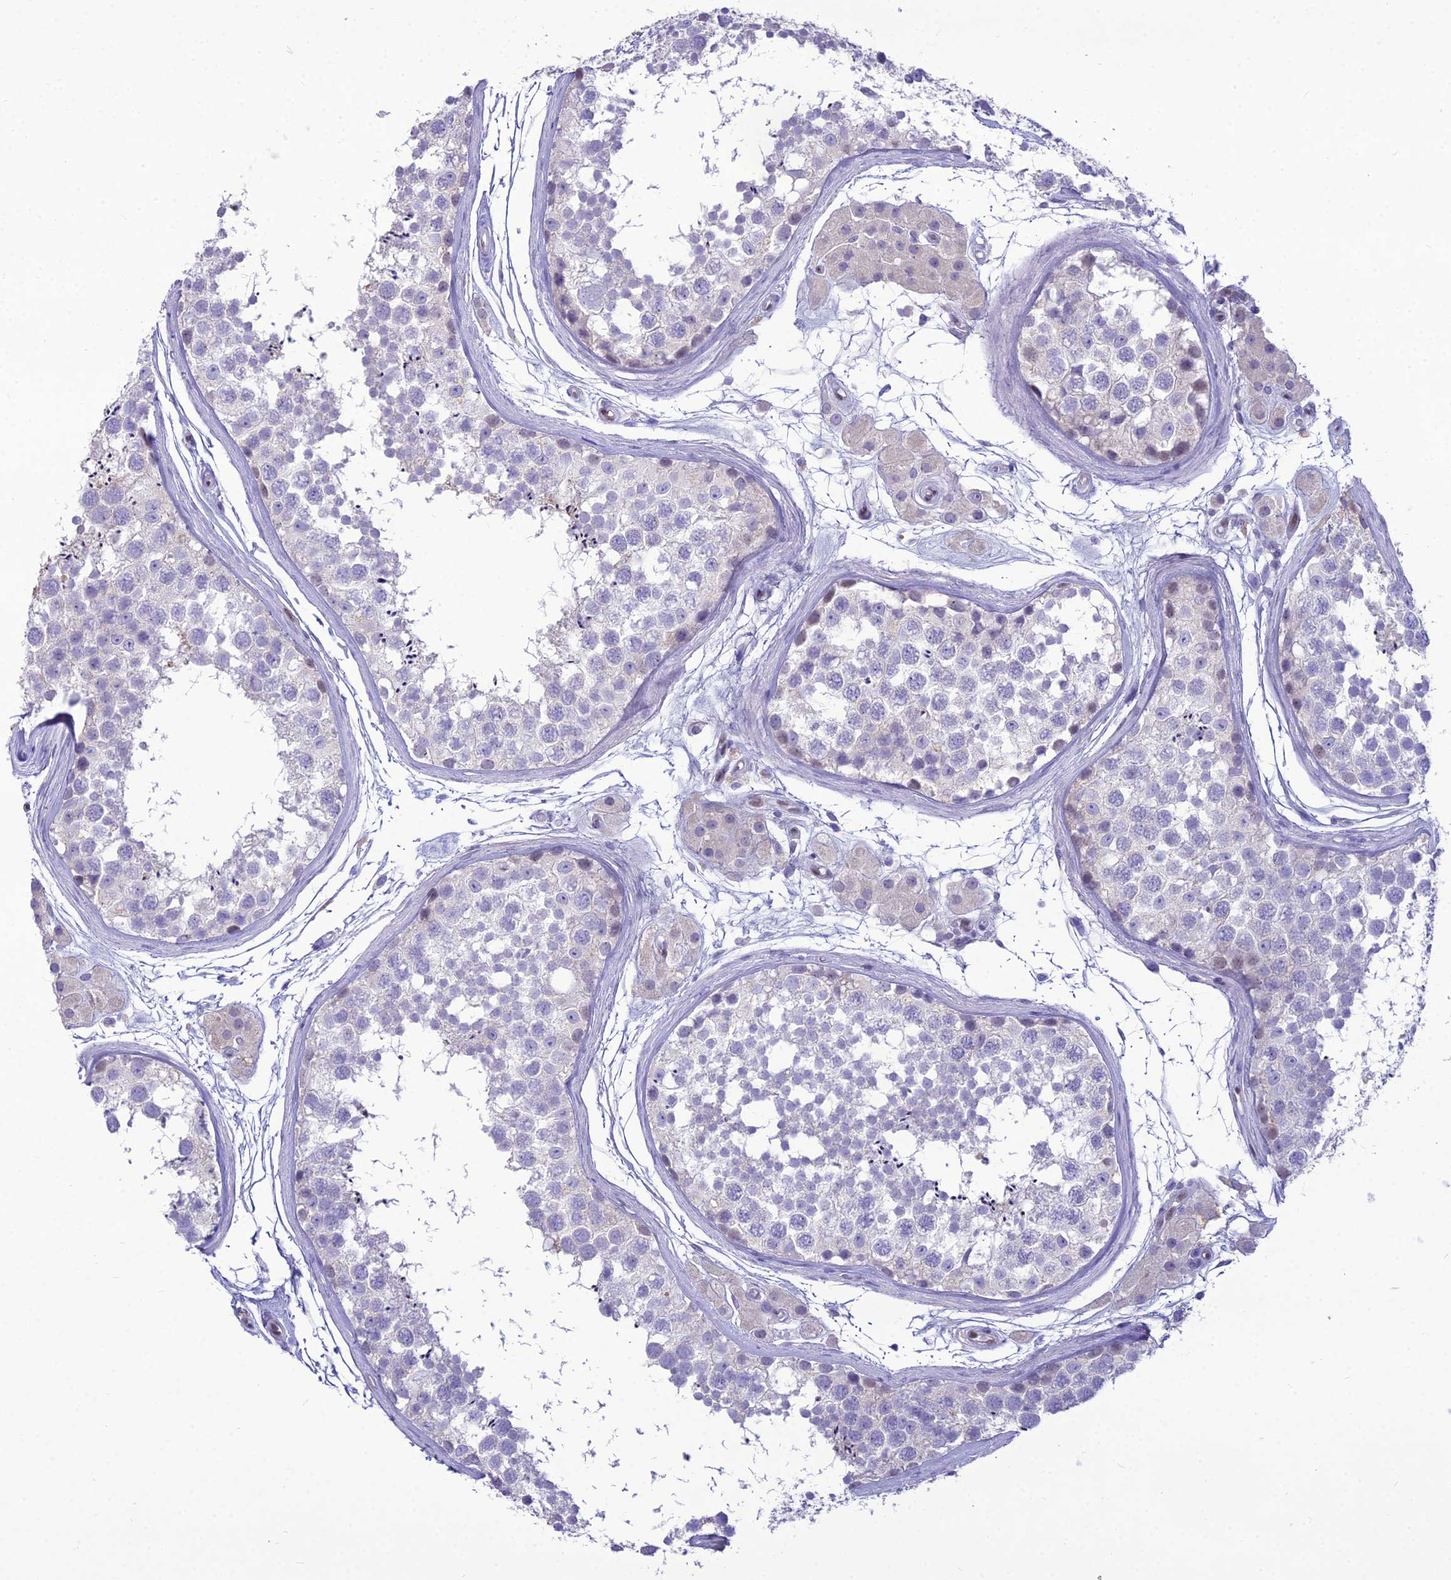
{"staining": {"intensity": "negative", "quantity": "none", "location": "none"}, "tissue": "testis", "cell_type": "Cells in seminiferous ducts", "image_type": "normal", "snomed": [{"axis": "morphology", "description": "Normal tissue, NOS"}, {"axis": "topography", "description": "Testis"}], "caption": "A micrograph of human testis is negative for staining in cells in seminiferous ducts. (DAB (3,3'-diaminobenzidine) immunohistochemistry with hematoxylin counter stain).", "gene": "NOVA2", "patient": {"sex": "male", "age": 56}}